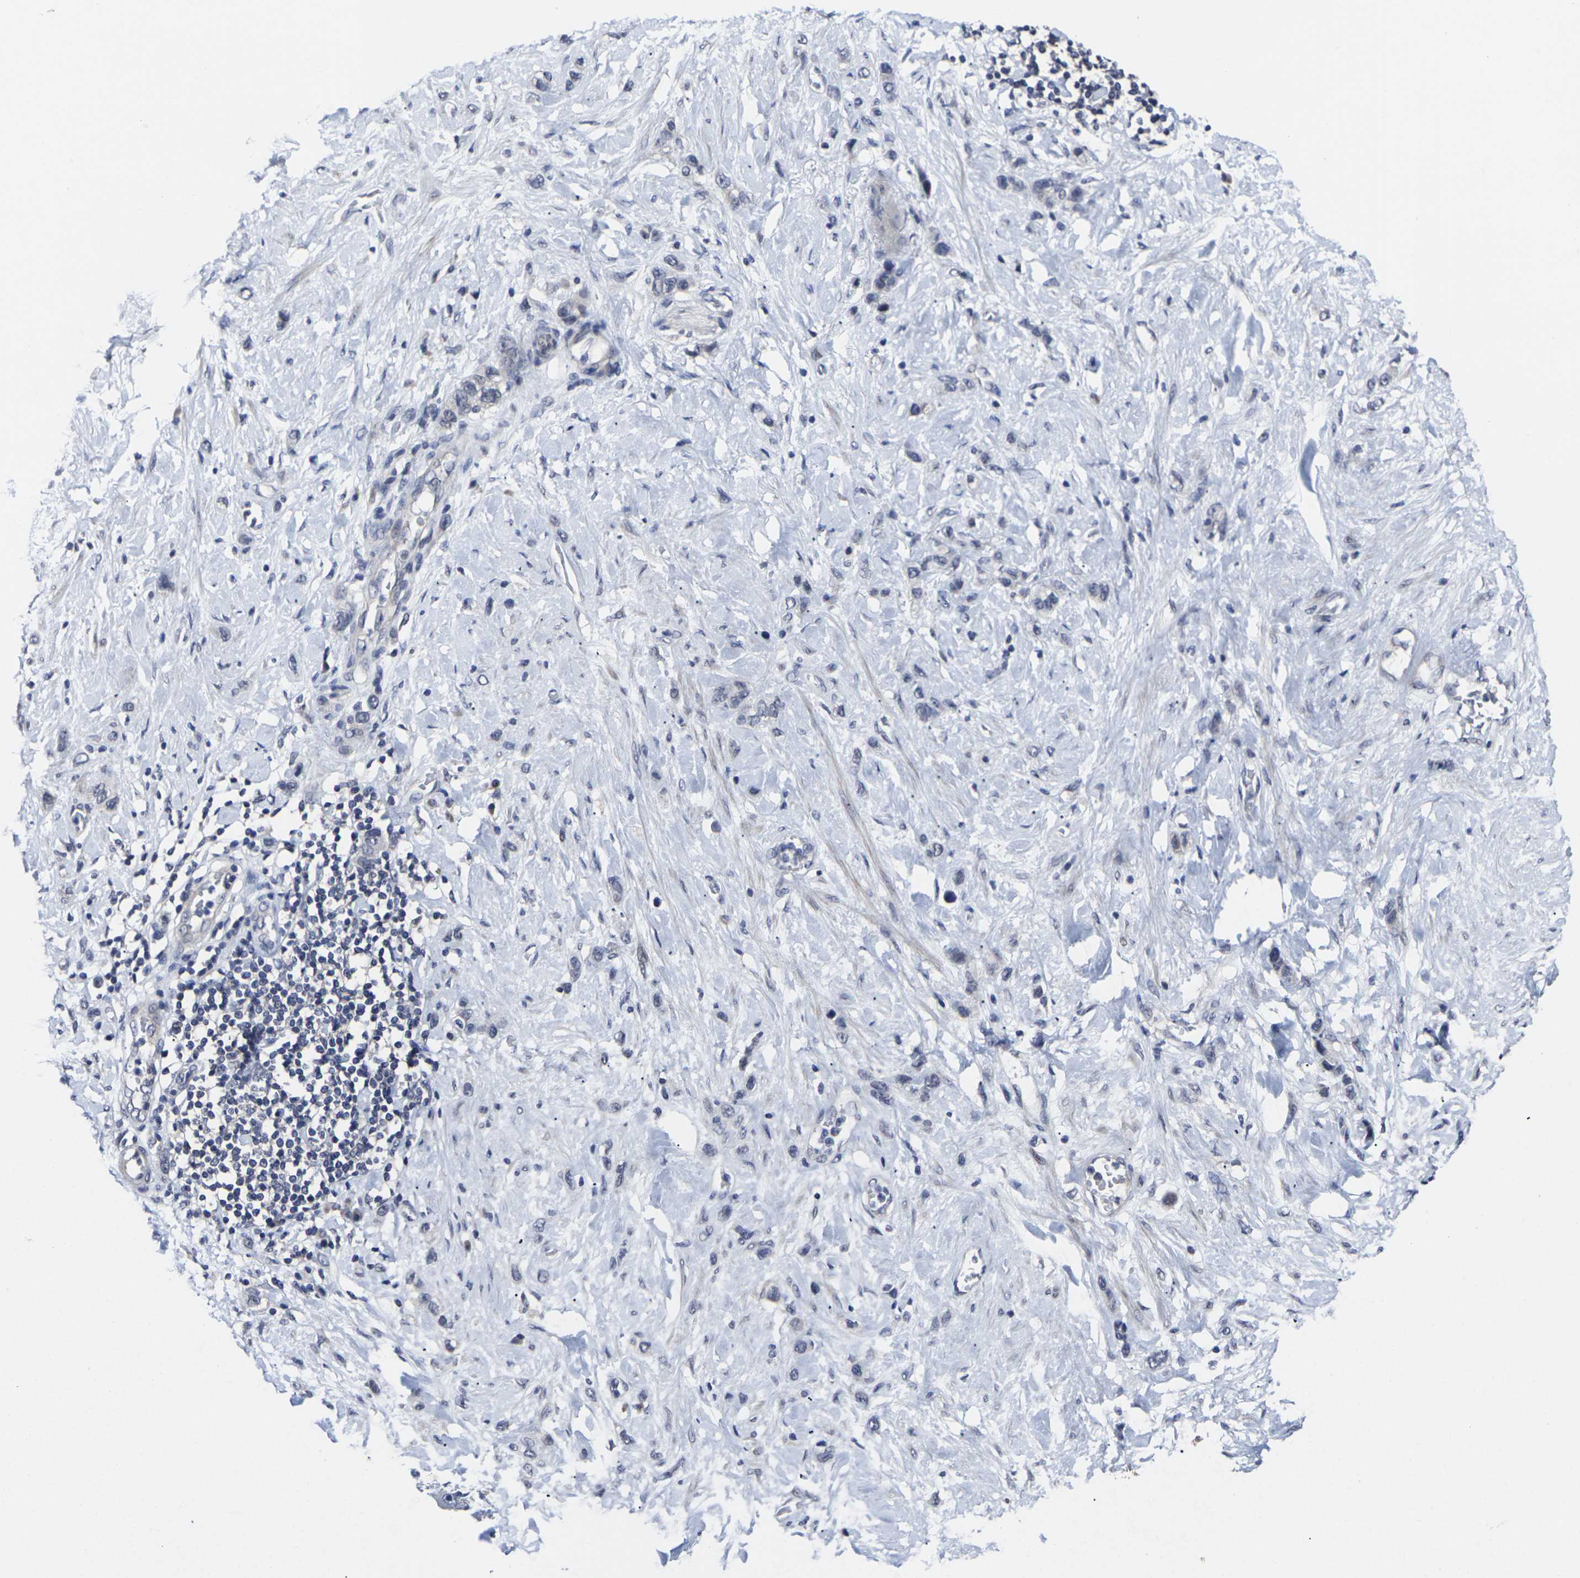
{"staining": {"intensity": "weak", "quantity": "<25%", "location": "cytoplasmic/membranous"}, "tissue": "stomach cancer", "cell_type": "Tumor cells", "image_type": "cancer", "snomed": [{"axis": "morphology", "description": "Adenocarcinoma, NOS"}, {"axis": "morphology", "description": "Adenocarcinoma, High grade"}, {"axis": "topography", "description": "Stomach, upper"}, {"axis": "topography", "description": "Stomach, lower"}], "caption": "Stomach adenocarcinoma (high-grade) was stained to show a protein in brown. There is no significant expression in tumor cells.", "gene": "MSANTD4", "patient": {"sex": "female", "age": 65}}